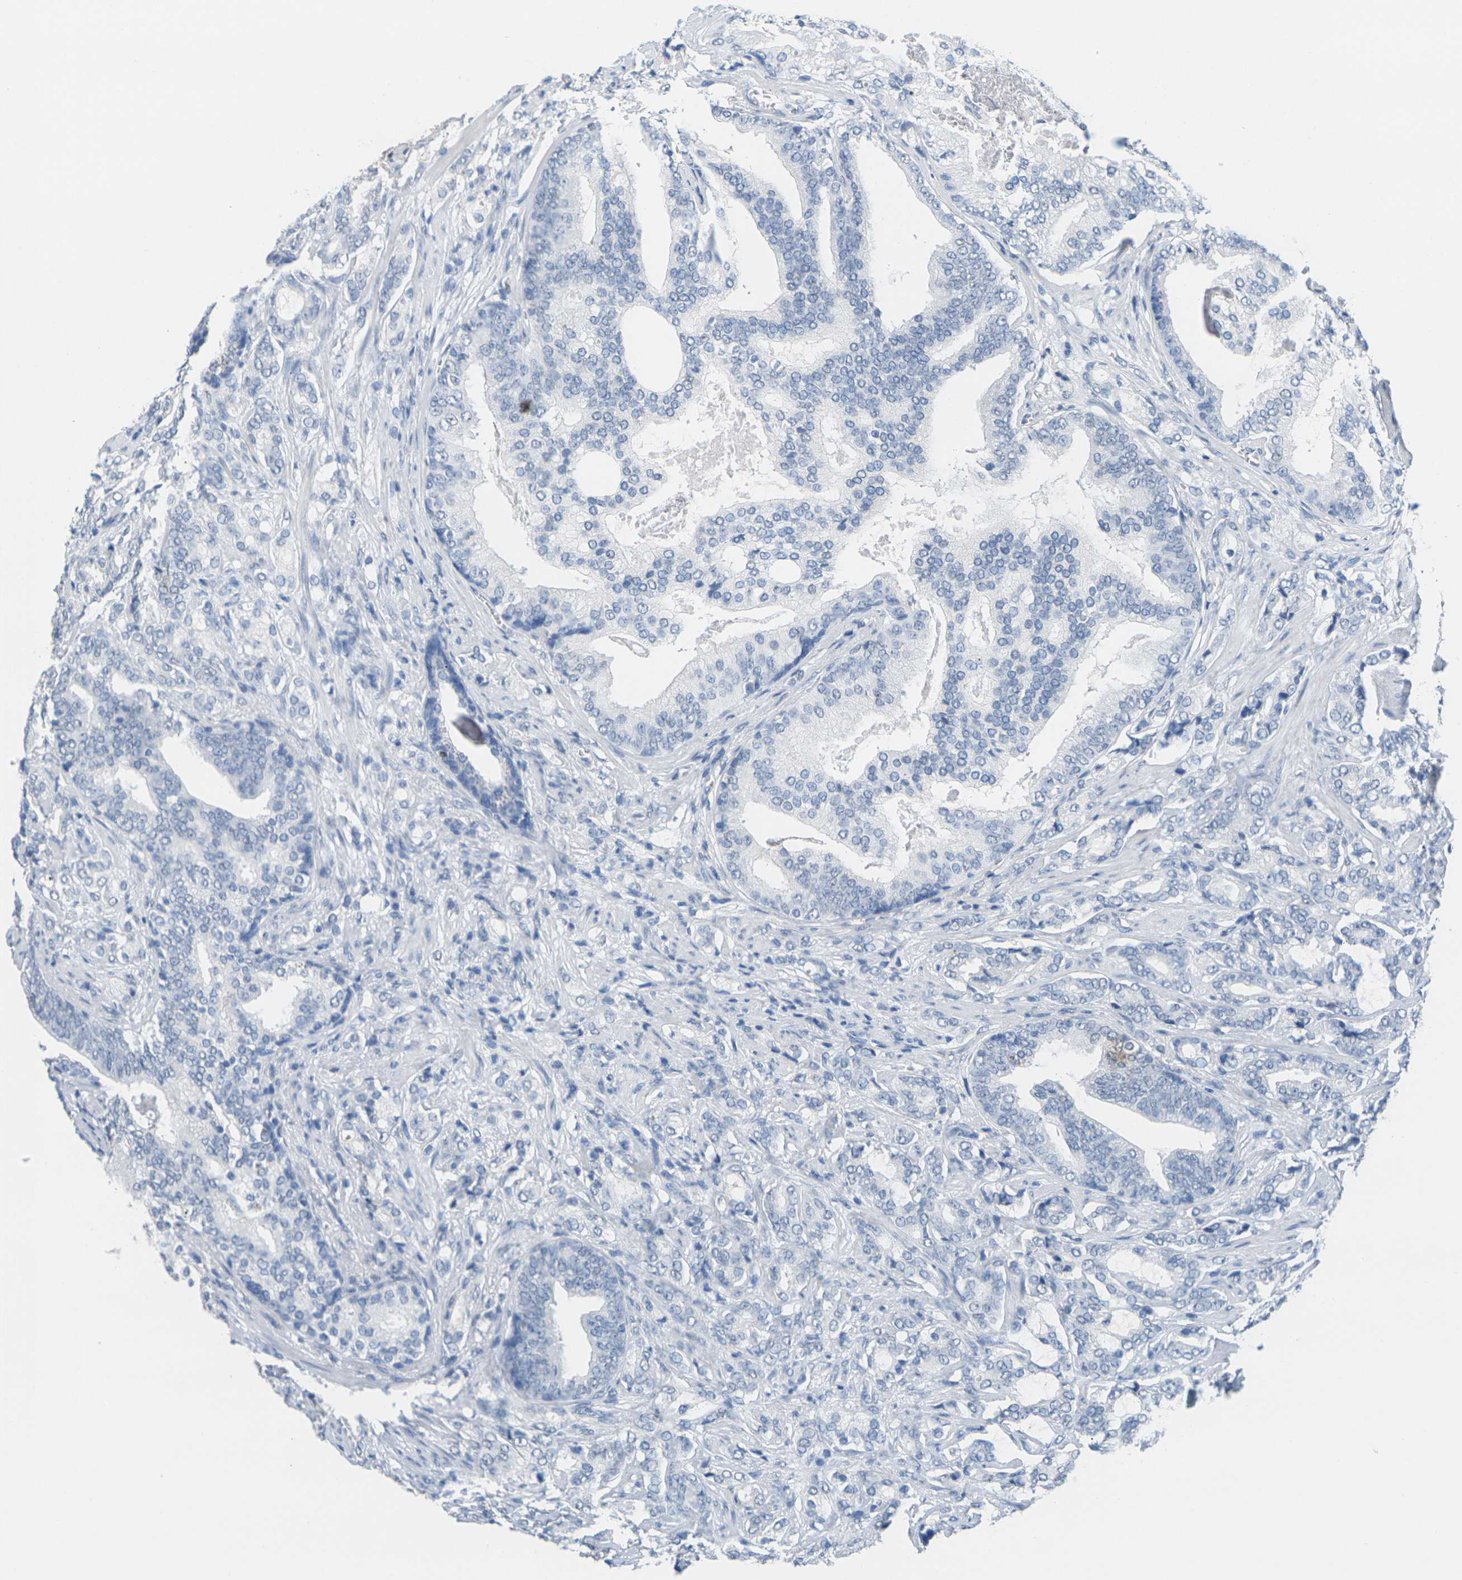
{"staining": {"intensity": "negative", "quantity": "none", "location": "none"}, "tissue": "prostate cancer", "cell_type": "Tumor cells", "image_type": "cancer", "snomed": [{"axis": "morphology", "description": "Adenocarcinoma, Low grade"}, {"axis": "topography", "description": "Prostate"}], "caption": "DAB immunohistochemical staining of human prostate cancer (adenocarcinoma (low-grade)) exhibits no significant staining in tumor cells. (DAB (3,3'-diaminobenzidine) immunohistochemistry (IHC) visualized using brightfield microscopy, high magnification).", "gene": "CTAG1A", "patient": {"sex": "male", "age": 58}}